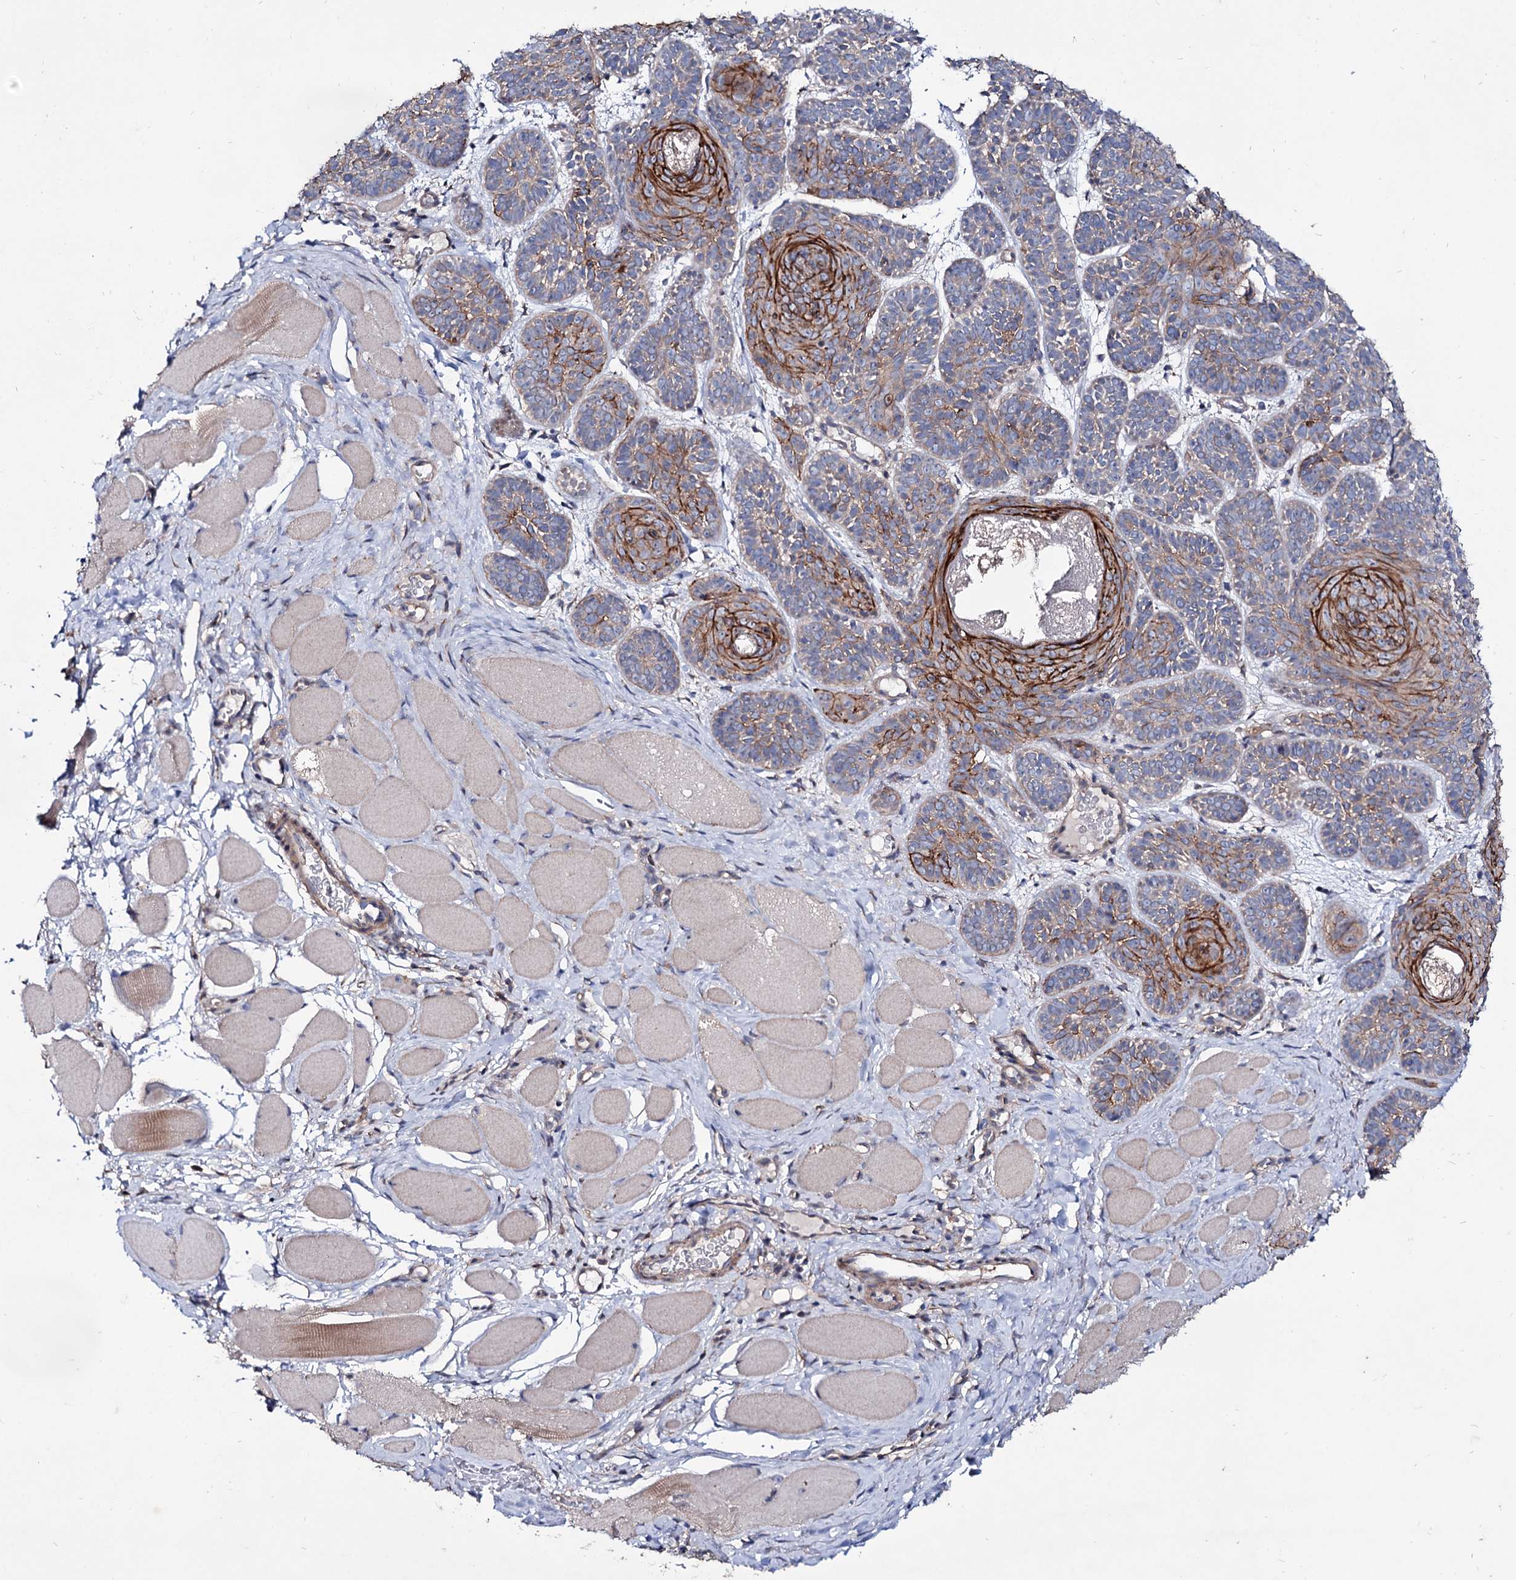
{"staining": {"intensity": "moderate", "quantity": "<25%", "location": "cytoplasmic/membranous"}, "tissue": "skin cancer", "cell_type": "Tumor cells", "image_type": "cancer", "snomed": [{"axis": "morphology", "description": "Basal cell carcinoma"}, {"axis": "topography", "description": "Skin"}], "caption": "IHC (DAB (3,3'-diaminobenzidine)) staining of human skin cancer (basal cell carcinoma) demonstrates moderate cytoplasmic/membranous protein expression in about <25% of tumor cells.", "gene": "SEC24A", "patient": {"sex": "male", "age": 85}}